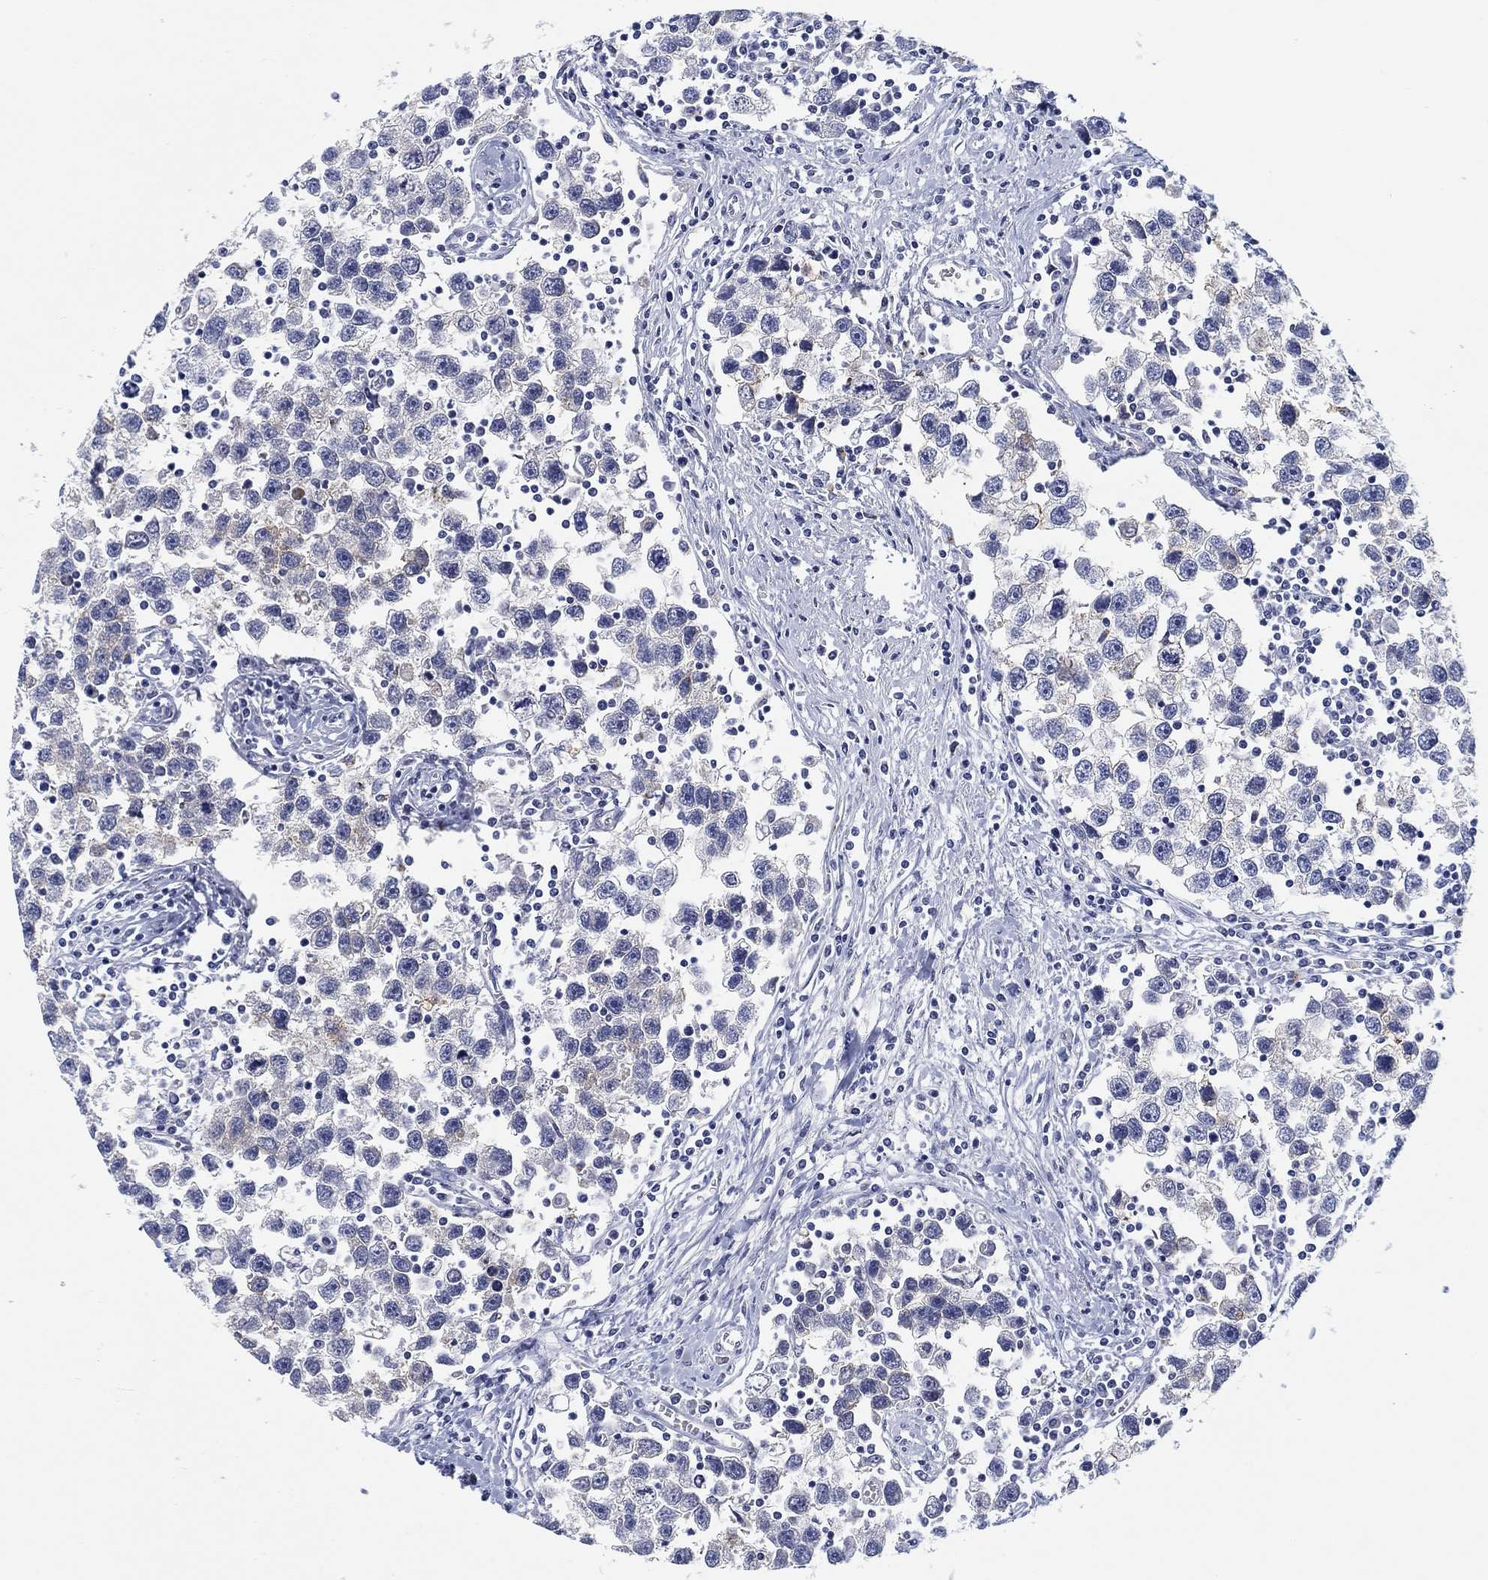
{"staining": {"intensity": "negative", "quantity": "none", "location": "none"}, "tissue": "testis cancer", "cell_type": "Tumor cells", "image_type": "cancer", "snomed": [{"axis": "morphology", "description": "Seminoma, NOS"}, {"axis": "topography", "description": "Testis"}], "caption": "This is an IHC image of testis seminoma. There is no staining in tumor cells.", "gene": "OTUB2", "patient": {"sex": "male", "age": 30}}